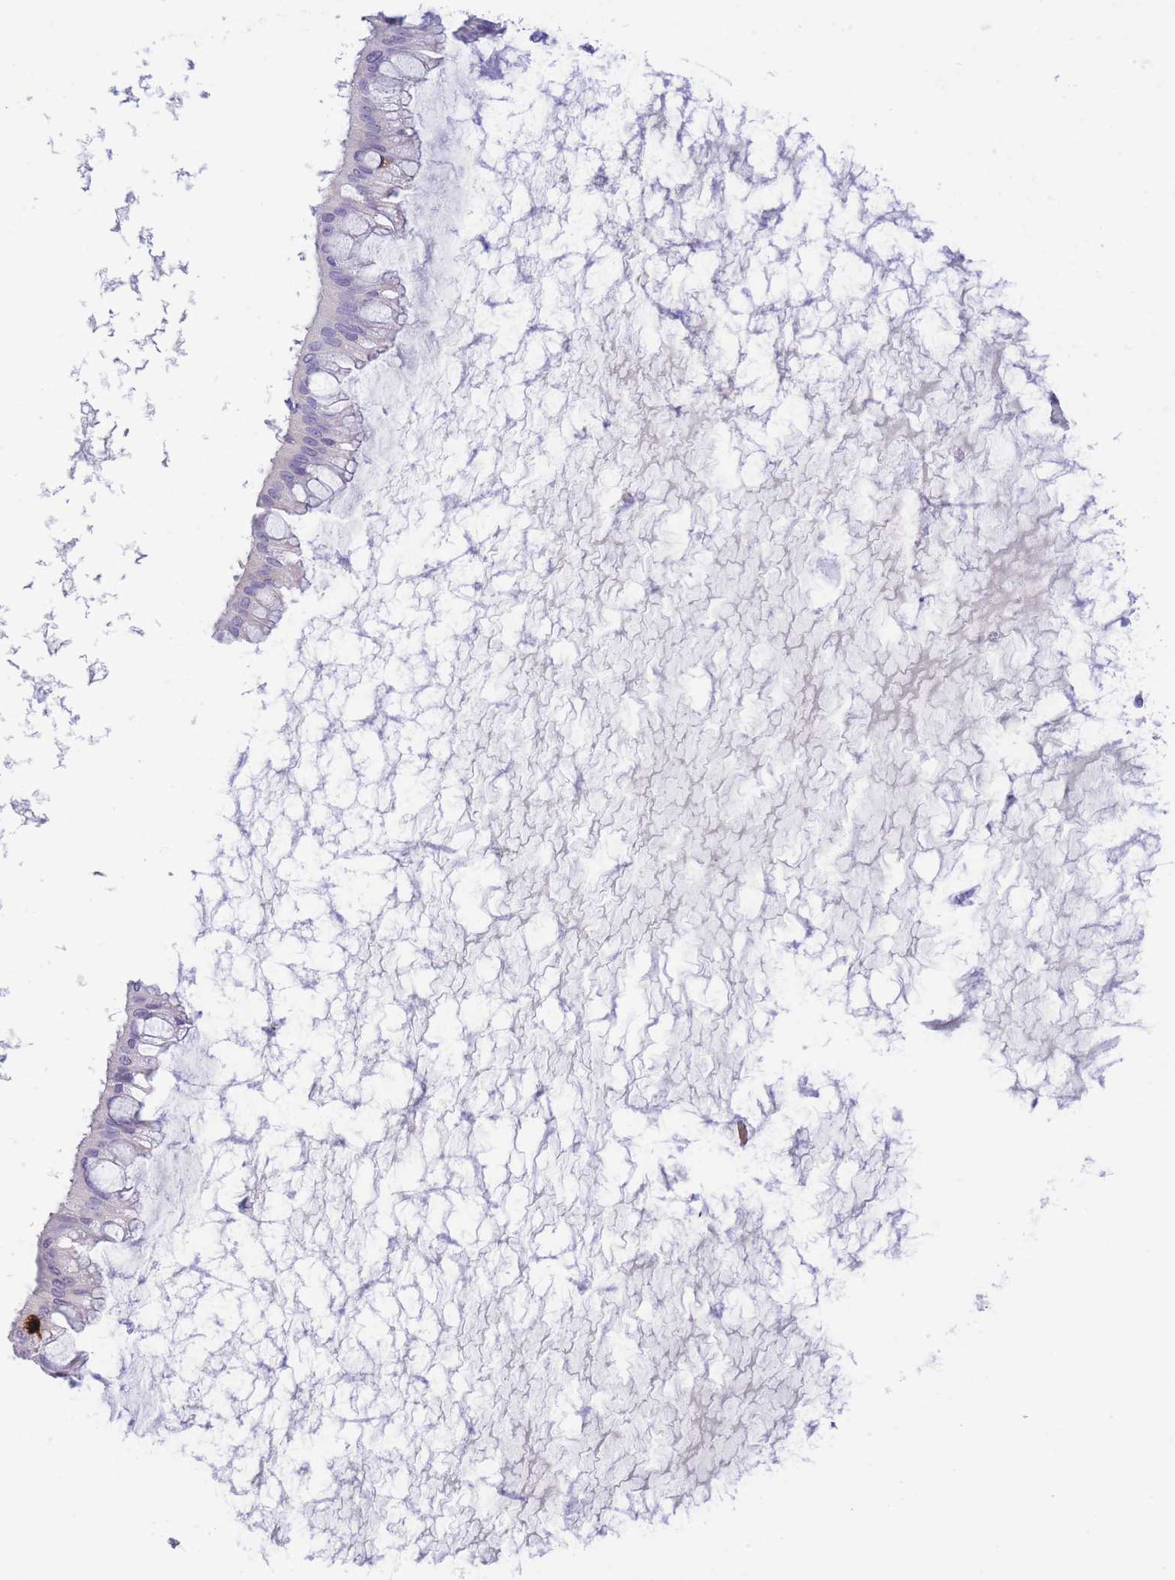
{"staining": {"intensity": "negative", "quantity": "none", "location": "none"}, "tissue": "ovarian cancer", "cell_type": "Tumor cells", "image_type": "cancer", "snomed": [{"axis": "morphology", "description": "Cystadenocarcinoma, mucinous, NOS"}, {"axis": "topography", "description": "Ovary"}], "caption": "Micrograph shows no significant protein staining in tumor cells of ovarian cancer.", "gene": "PCDHB3", "patient": {"sex": "female", "age": 73}}